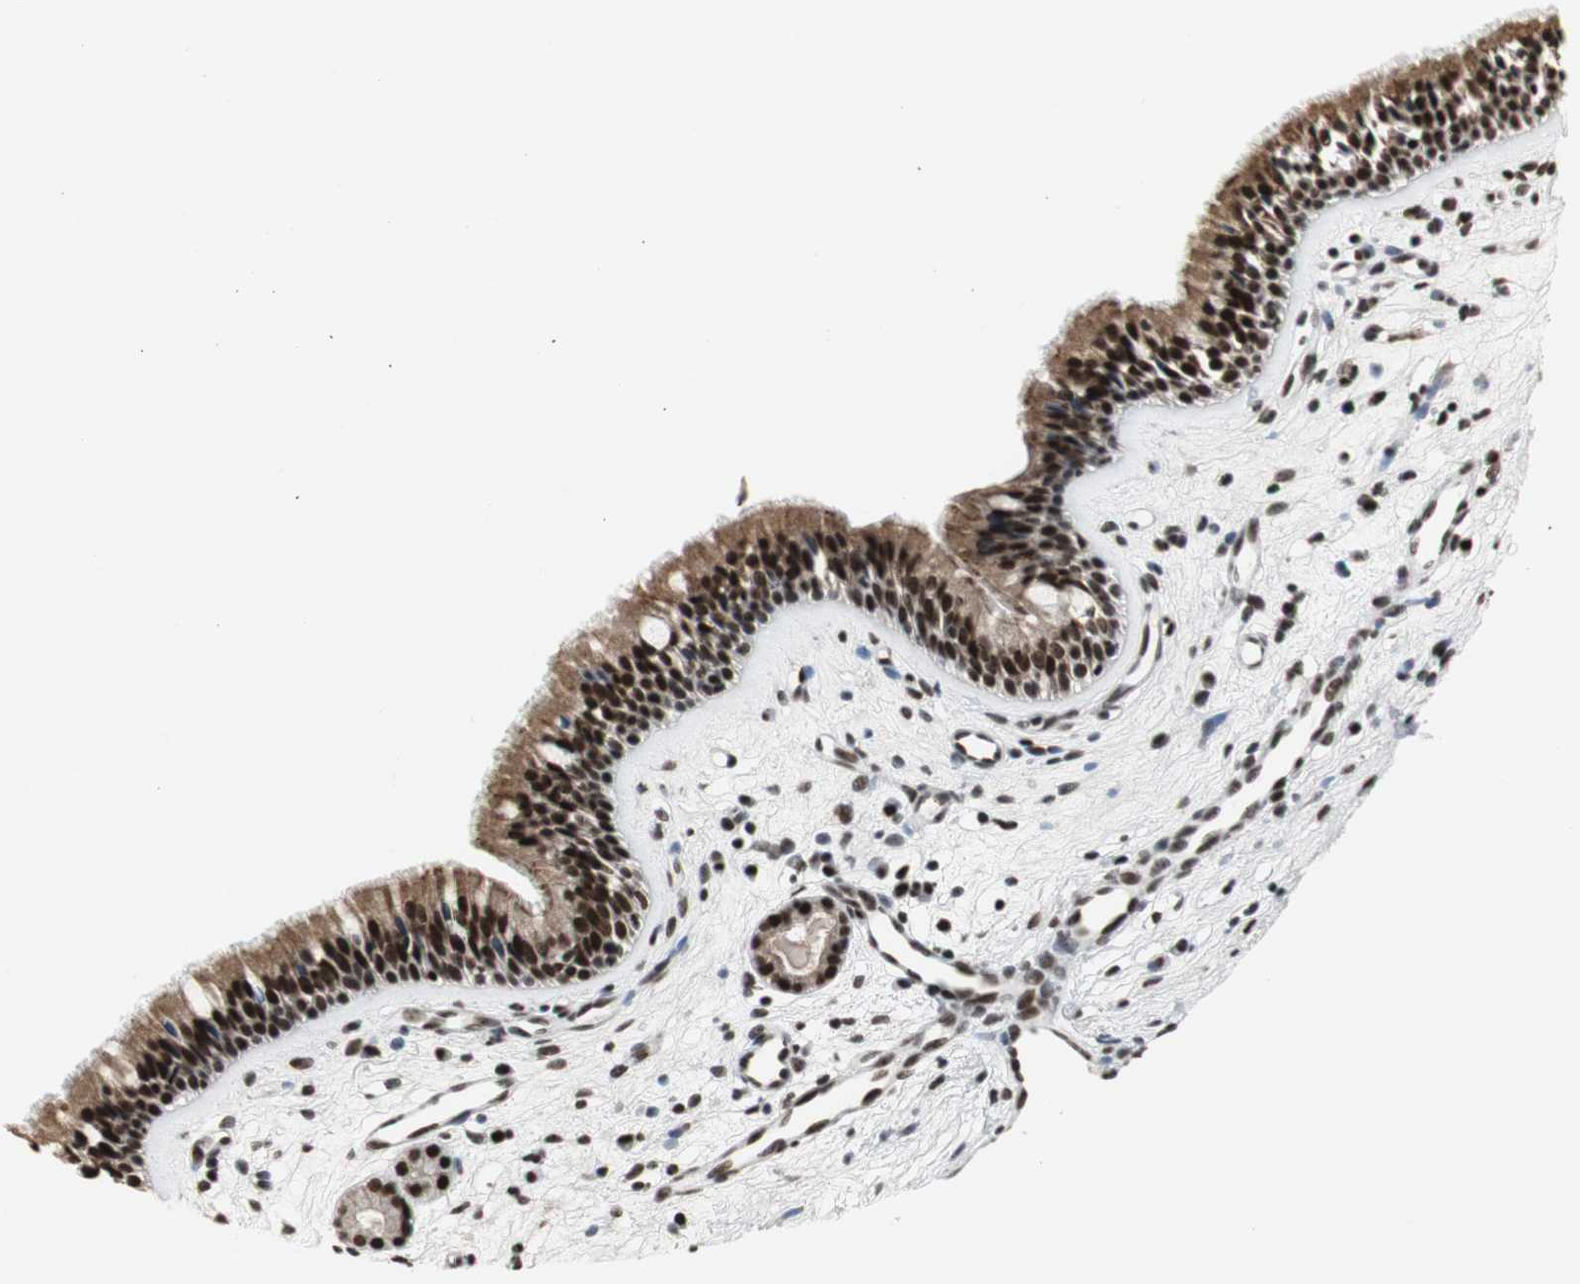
{"staining": {"intensity": "strong", "quantity": ">75%", "location": "cytoplasmic/membranous,nuclear"}, "tissue": "nasopharynx", "cell_type": "Respiratory epithelial cells", "image_type": "normal", "snomed": [{"axis": "morphology", "description": "Normal tissue, NOS"}, {"axis": "topography", "description": "Nasopharynx"}], "caption": "The micrograph shows a brown stain indicating the presence of a protein in the cytoplasmic/membranous,nuclear of respiratory epithelial cells in nasopharynx.", "gene": "PARN", "patient": {"sex": "female", "age": 78}}